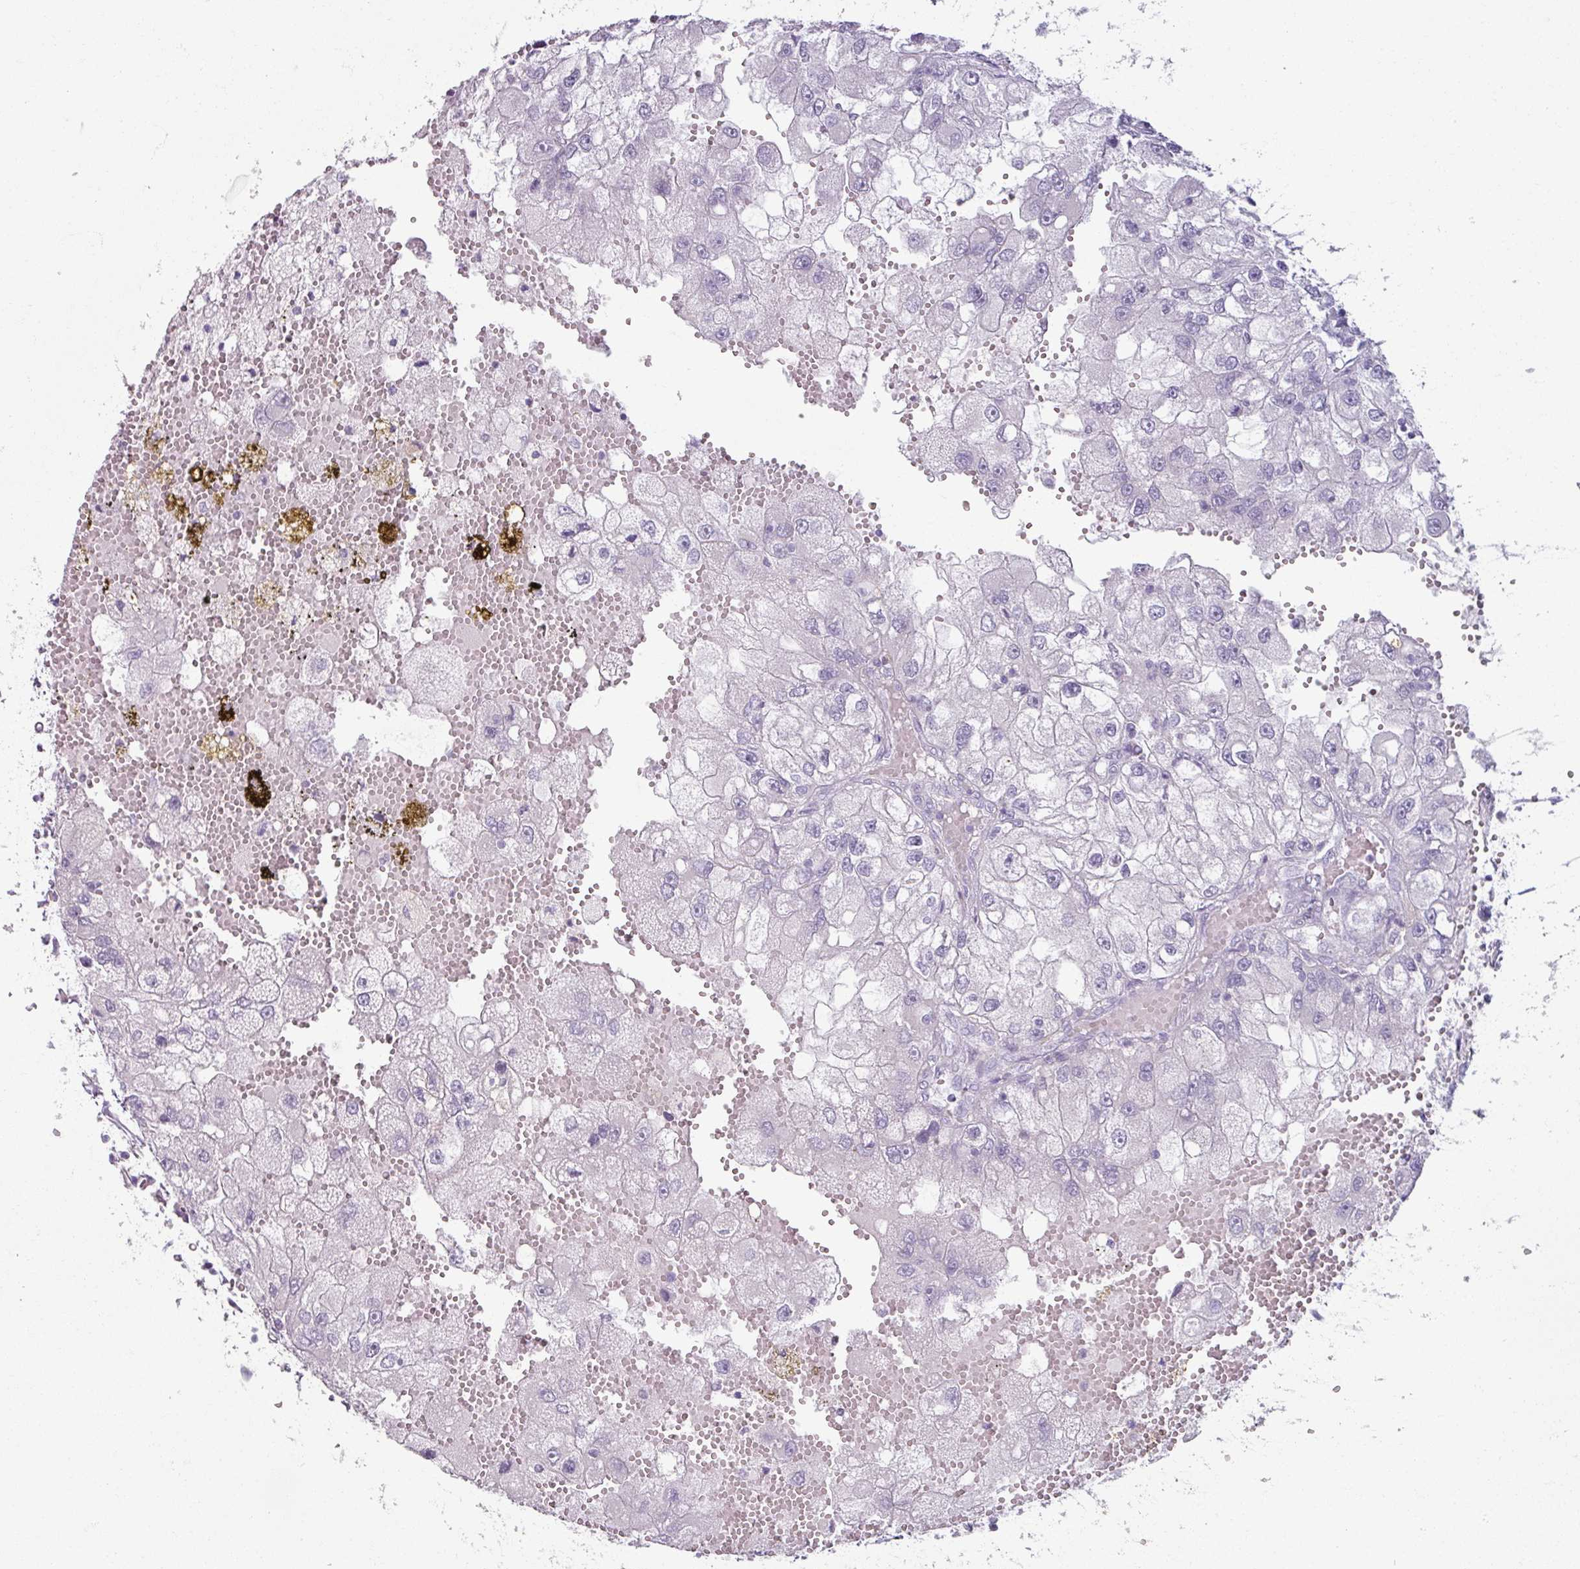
{"staining": {"intensity": "negative", "quantity": "none", "location": "none"}, "tissue": "renal cancer", "cell_type": "Tumor cells", "image_type": "cancer", "snomed": [{"axis": "morphology", "description": "Adenocarcinoma, NOS"}, {"axis": "topography", "description": "Kidney"}], "caption": "This photomicrograph is of renal cancer stained with immunohistochemistry (IHC) to label a protein in brown with the nuclei are counter-stained blue. There is no expression in tumor cells.", "gene": "SLC27A5", "patient": {"sex": "male", "age": 63}}